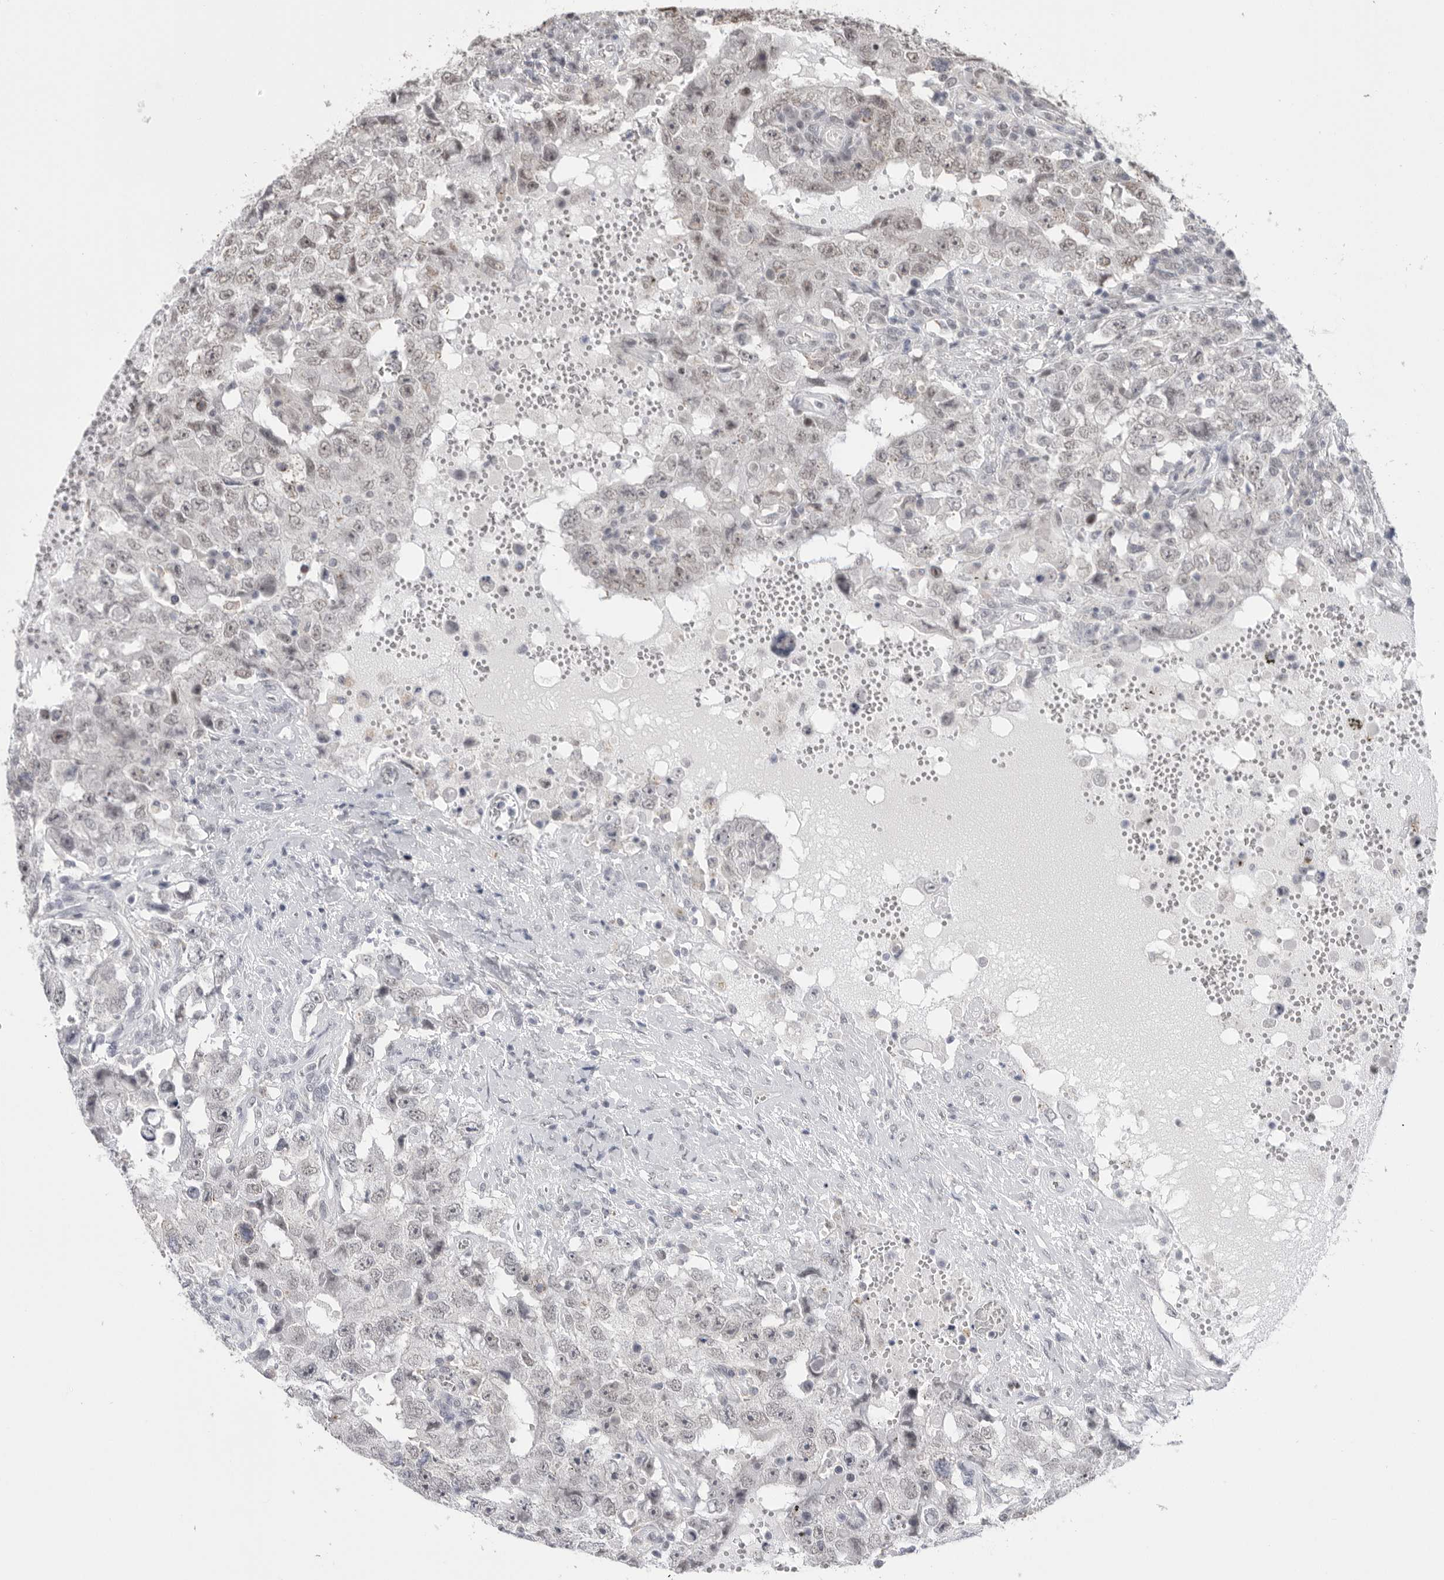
{"staining": {"intensity": "weak", "quantity": "25%-75%", "location": "nuclear"}, "tissue": "testis cancer", "cell_type": "Tumor cells", "image_type": "cancer", "snomed": [{"axis": "morphology", "description": "Carcinoma, Embryonal, NOS"}, {"axis": "topography", "description": "Testis"}], "caption": "Weak nuclear expression for a protein is appreciated in approximately 25%-75% of tumor cells of testis cancer using IHC.", "gene": "BCLAF3", "patient": {"sex": "male", "age": 26}}